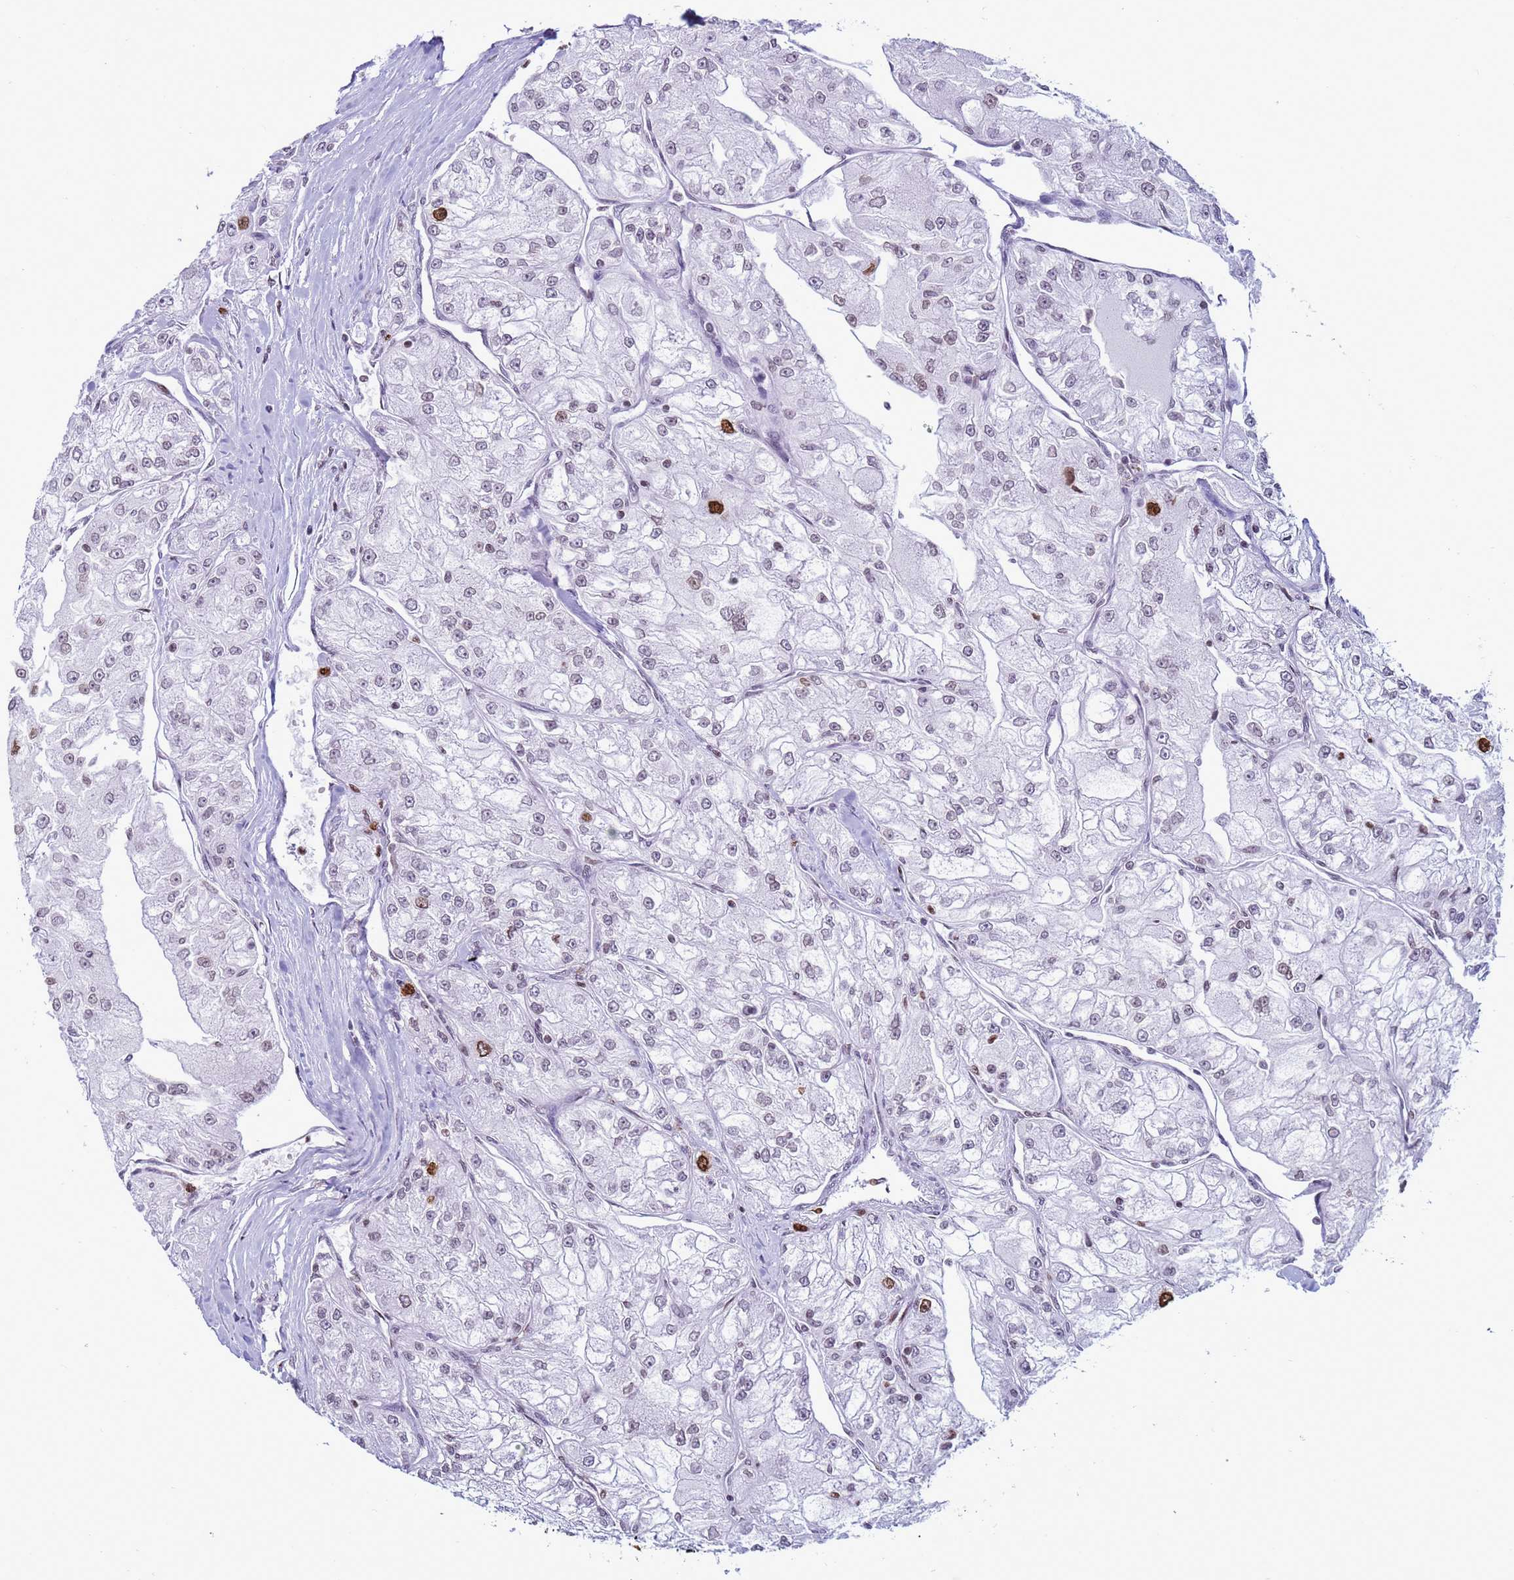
{"staining": {"intensity": "strong", "quantity": "<25%", "location": "nuclear"}, "tissue": "renal cancer", "cell_type": "Tumor cells", "image_type": "cancer", "snomed": [{"axis": "morphology", "description": "Adenocarcinoma, NOS"}, {"axis": "topography", "description": "Kidney"}], "caption": "Renal cancer stained with a brown dye shows strong nuclear positive expression in about <25% of tumor cells.", "gene": "H4C8", "patient": {"sex": "female", "age": 72}}